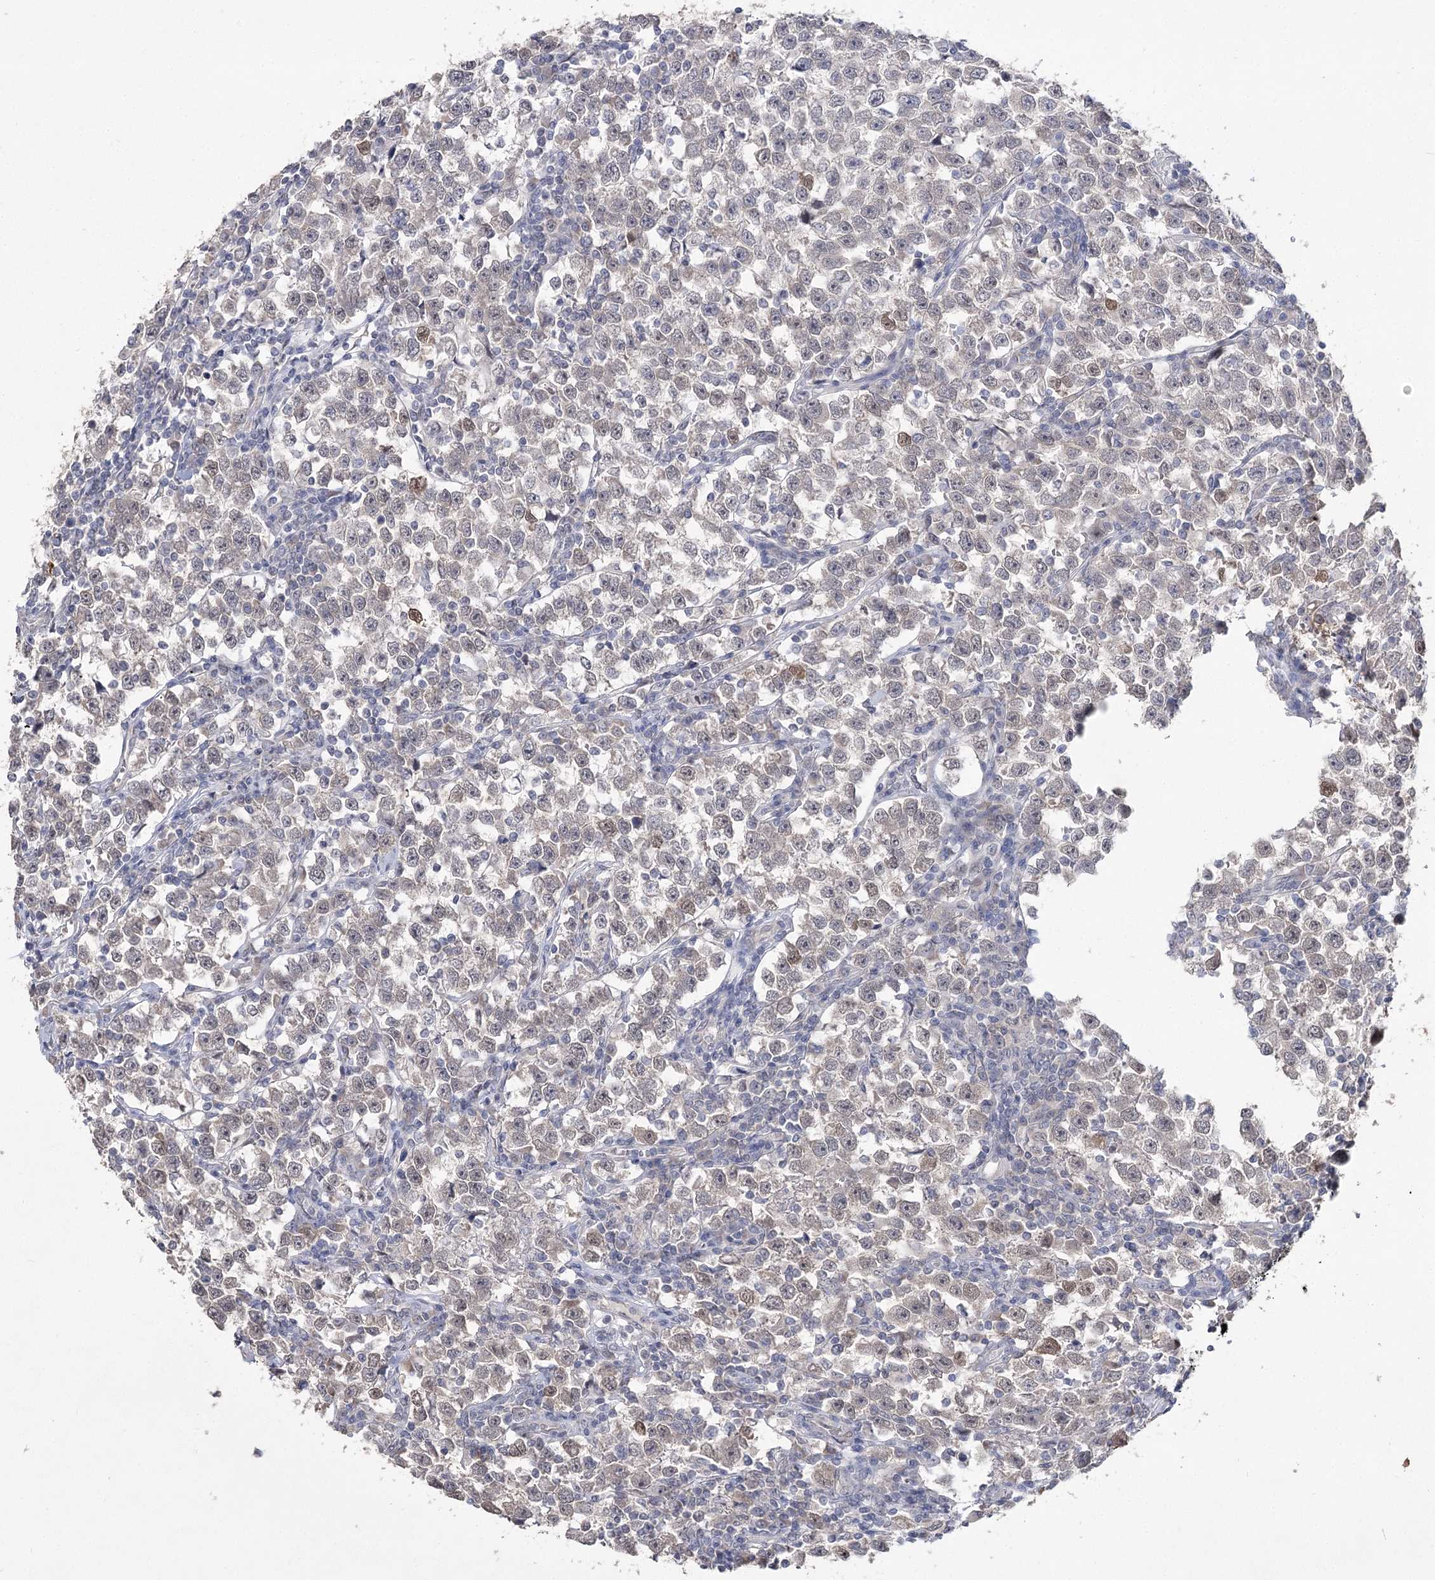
{"staining": {"intensity": "moderate", "quantity": "<25%", "location": "nuclear"}, "tissue": "testis cancer", "cell_type": "Tumor cells", "image_type": "cancer", "snomed": [{"axis": "morphology", "description": "Normal tissue, NOS"}, {"axis": "morphology", "description": "Seminoma, NOS"}, {"axis": "topography", "description": "Testis"}], "caption": "Testis cancer stained for a protein (brown) shows moderate nuclear positive staining in approximately <25% of tumor cells.", "gene": "PHYHIPL", "patient": {"sex": "male", "age": 43}}